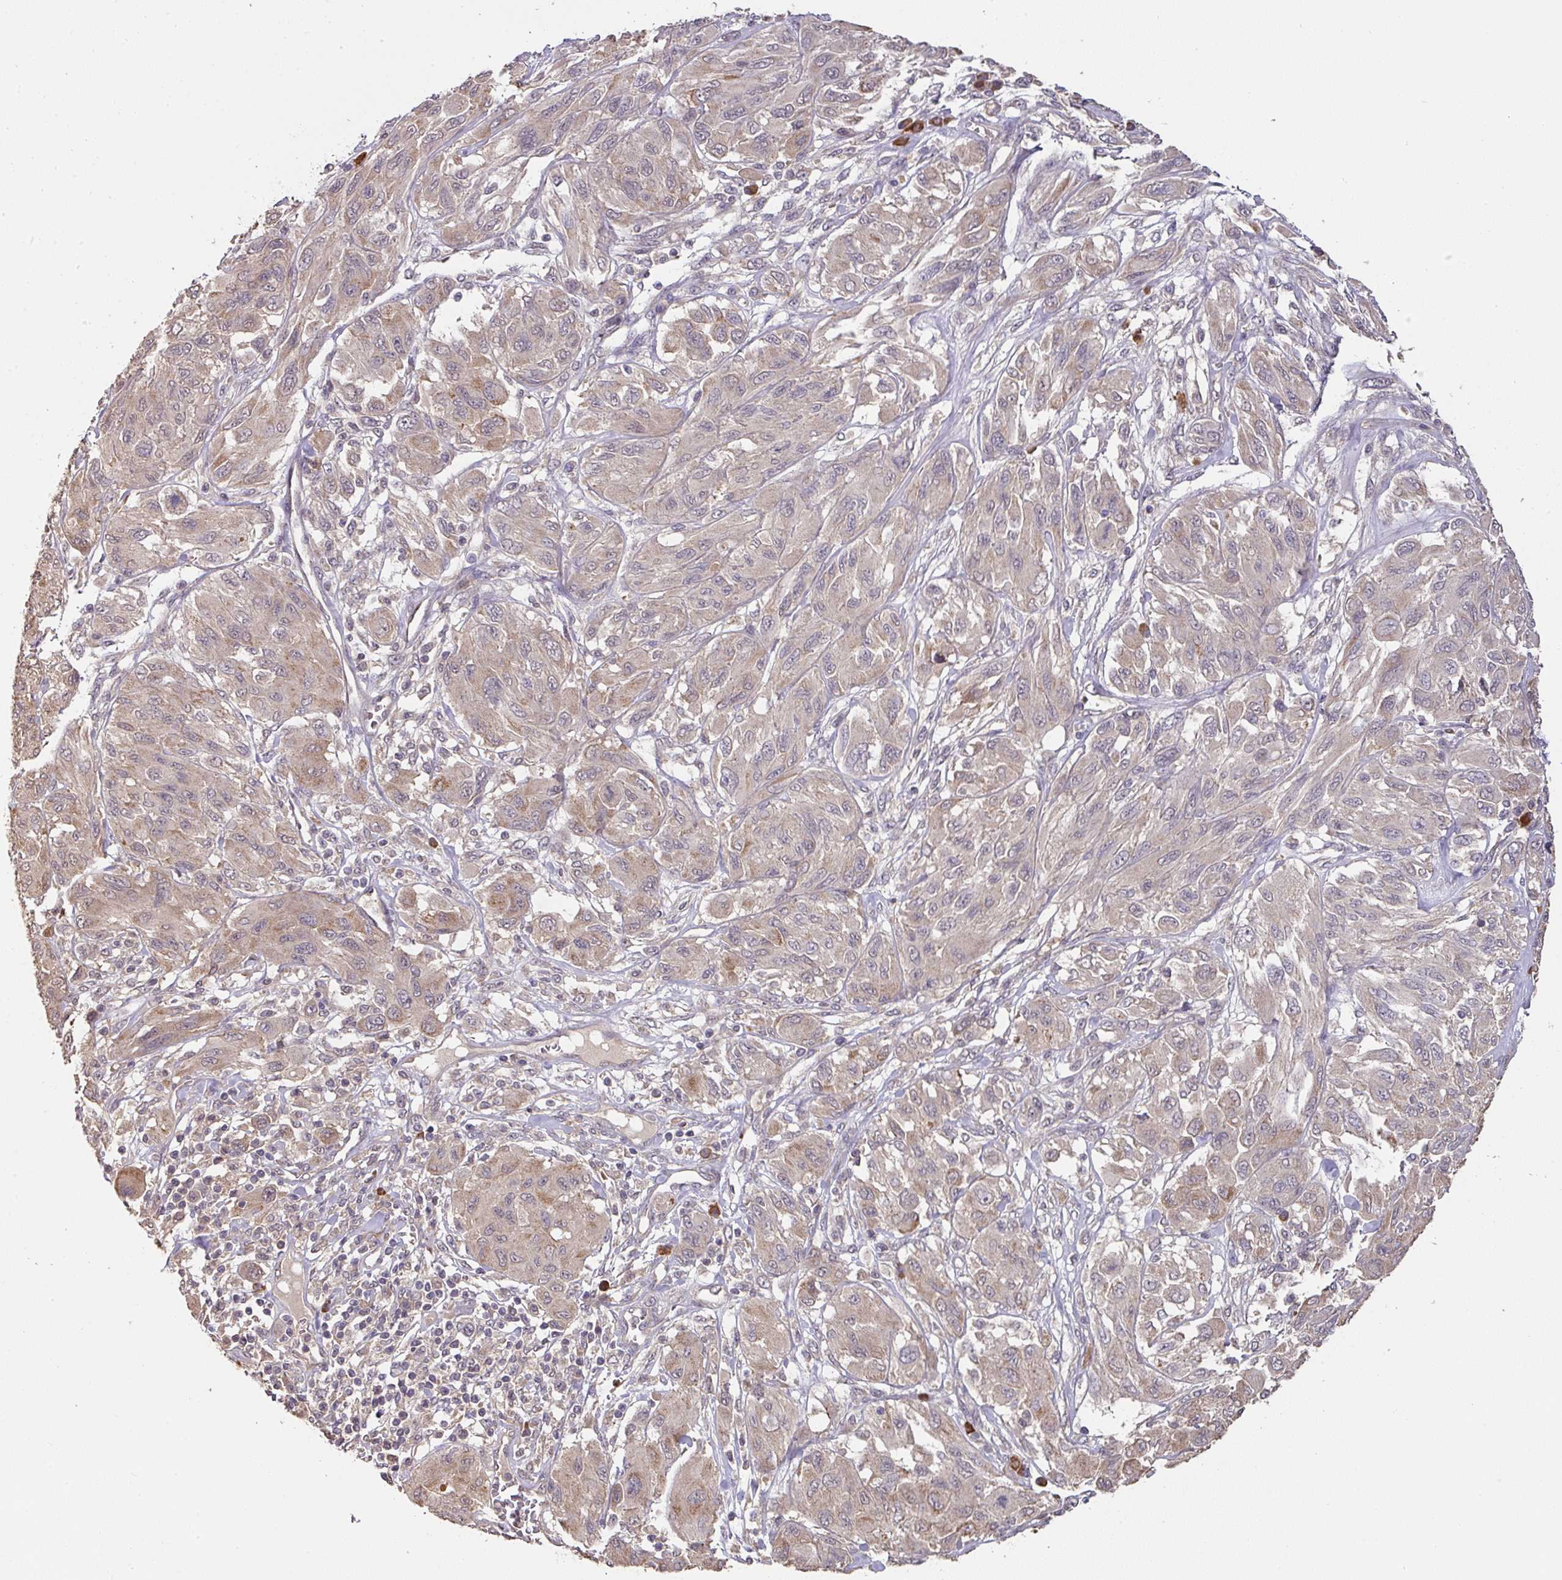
{"staining": {"intensity": "weak", "quantity": "25%-75%", "location": "cytoplasmic/membranous"}, "tissue": "melanoma", "cell_type": "Tumor cells", "image_type": "cancer", "snomed": [{"axis": "morphology", "description": "Malignant melanoma, NOS"}, {"axis": "topography", "description": "Skin"}], "caption": "Immunohistochemistry (IHC) histopathology image of neoplastic tissue: human malignant melanoma stained using immunohistochemistry (IHC) reveals low levels of weak protein expression localized specifically in the cytoplasmic/membranous of tumor cells, appearing as a cytoplasmic/membranous brown color.", "gene": "ACVR2B", "patient": {"sex": "female", "age": 91}}